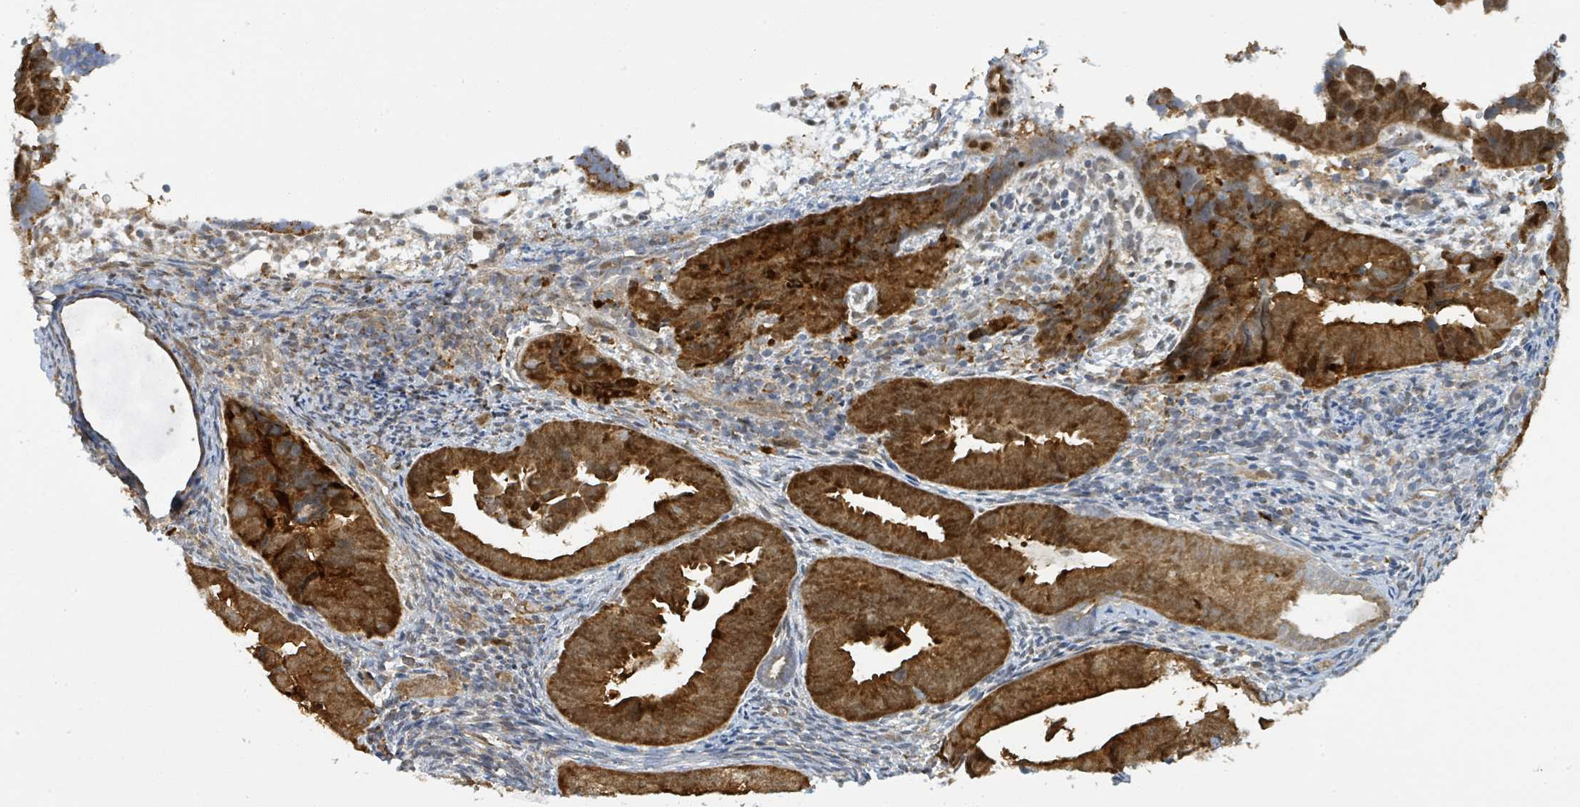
{"staining": {"intensity": "strong", "quantity": ">75%", "location": "cytoplasmic/membranous,nuclear"}, "tissue": "endometrial cancer", "cell_type": "Tumor cells", "image_type": "cancer", "snomed": [{"axis": "morphology", "description": "Adenocarcinoma, NOS"}, {"axis": "topography", "description": "Endometrium"}], "caption": "Immunohistochemistry staining of endometrial cancer, which displays high levels of strong cytoplasmic/membranous and nuclear positivity in approximately >75% of tumor cells indicating strong cytoplasmic/membranous and nuclear protein staining. The staining was performed using DAB (brown) for protein detection and nuclei were counterstained in hematoxylin (blue).", "gene": "PSMB7", "patient": {"sex": "female", "age": 75}}